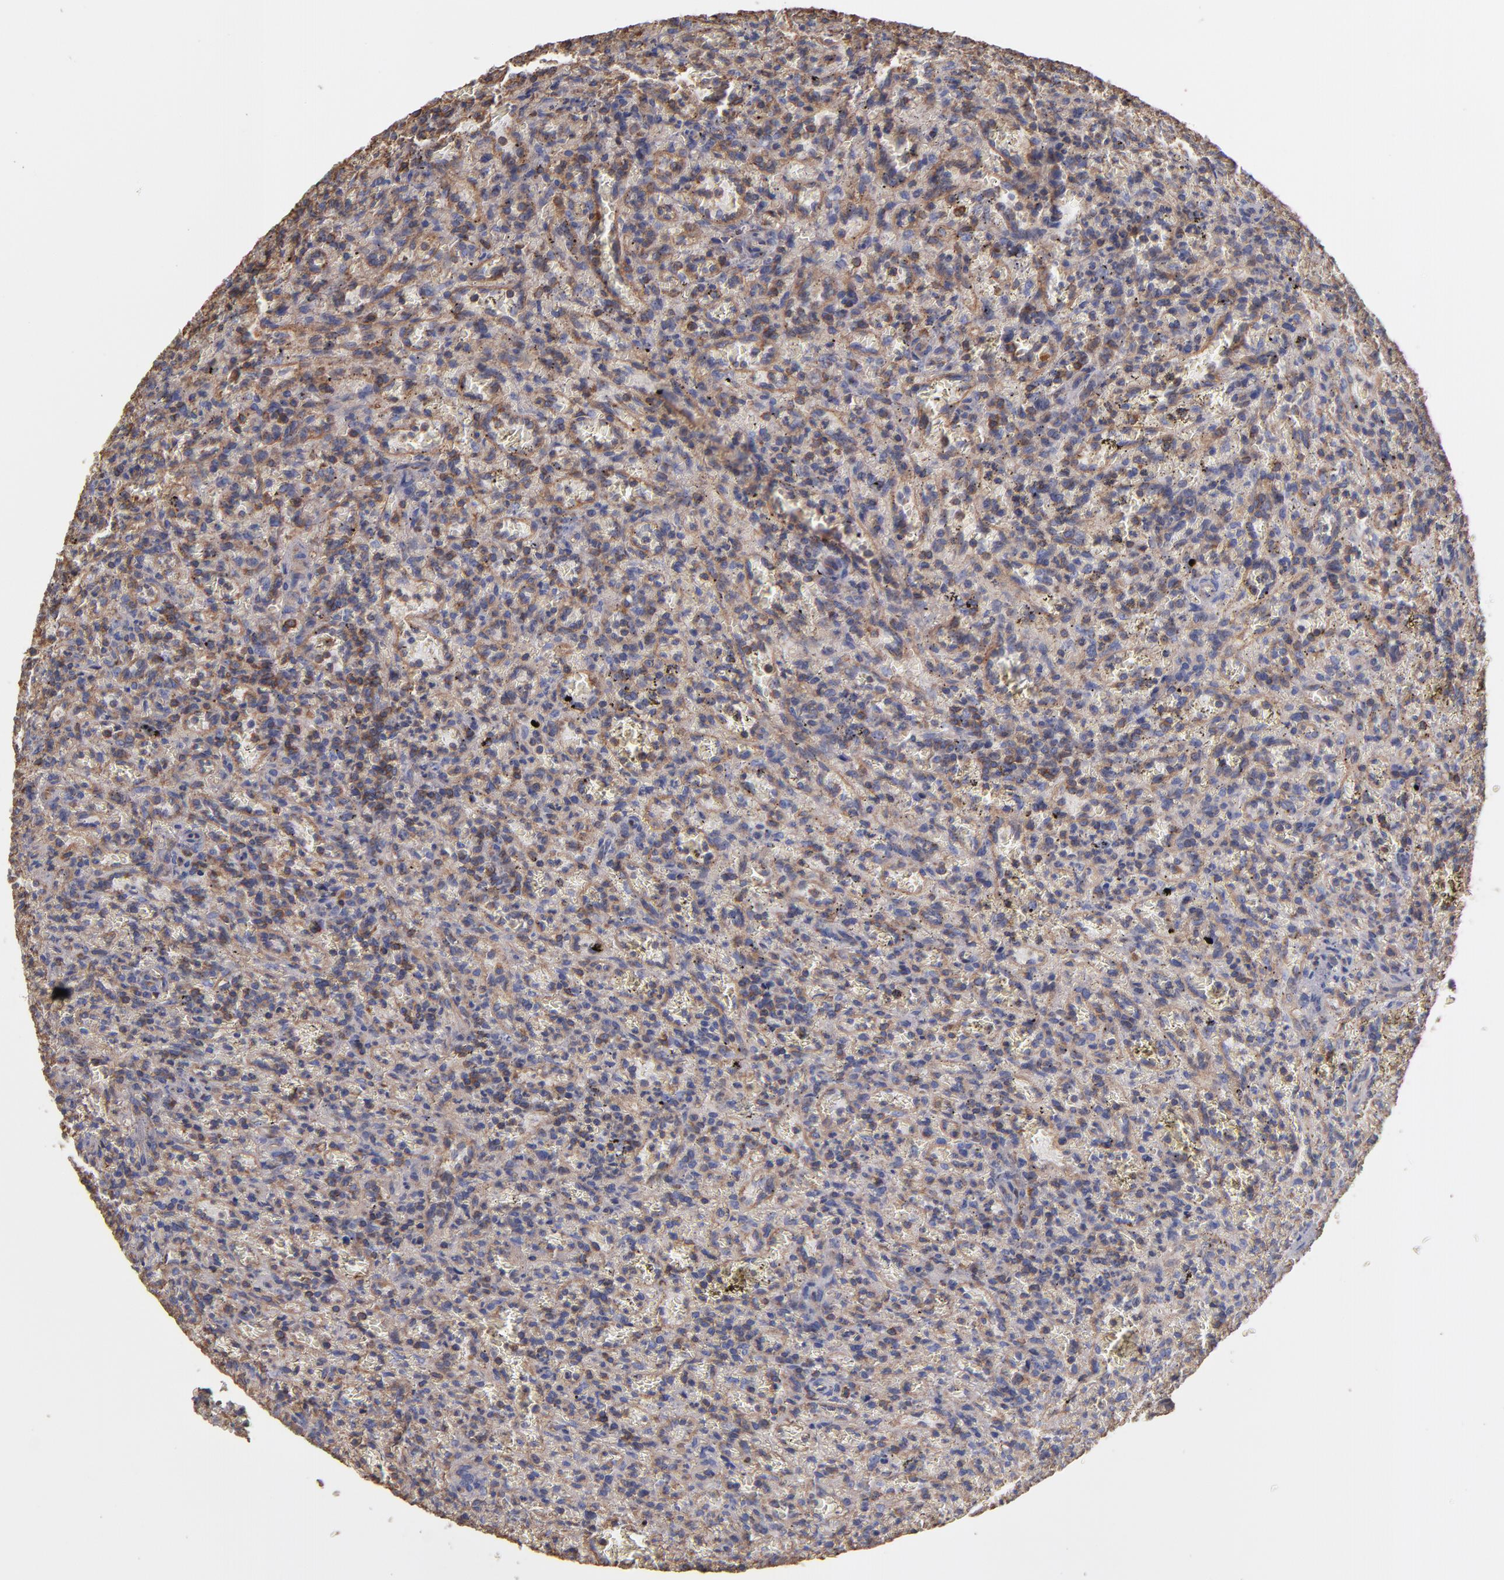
{"staining": {"intensity": "weak", "quantity": "25%-75%", "location": "cytoplasmic/membranous"}, "tissue": "lymphoma", "cell_type": "Tumor cells", "image_type": "cancer", "snomed": [{"axis": "morphology", "description": "Malignant lymphoma, non-Hodgkin's type, Low grade"}, {"axis": "topography", "description": "Spleen"}], "caption": "Immunohistochemistry (DAB) staining of human low-grade malignant lymphoma, non-Hodgkin's type exhibits weak cytoplasmic/membranous protein expression in approximately 25%-75% of tumor cells. (Stains: DAB (3,3'-diaminobenzidine) in brown, nuclei in blue, Microscopy: brightfield microscopy at high magnification).", "gene": "ESYT2", "patient": {"sex": "female", "age": 64}}